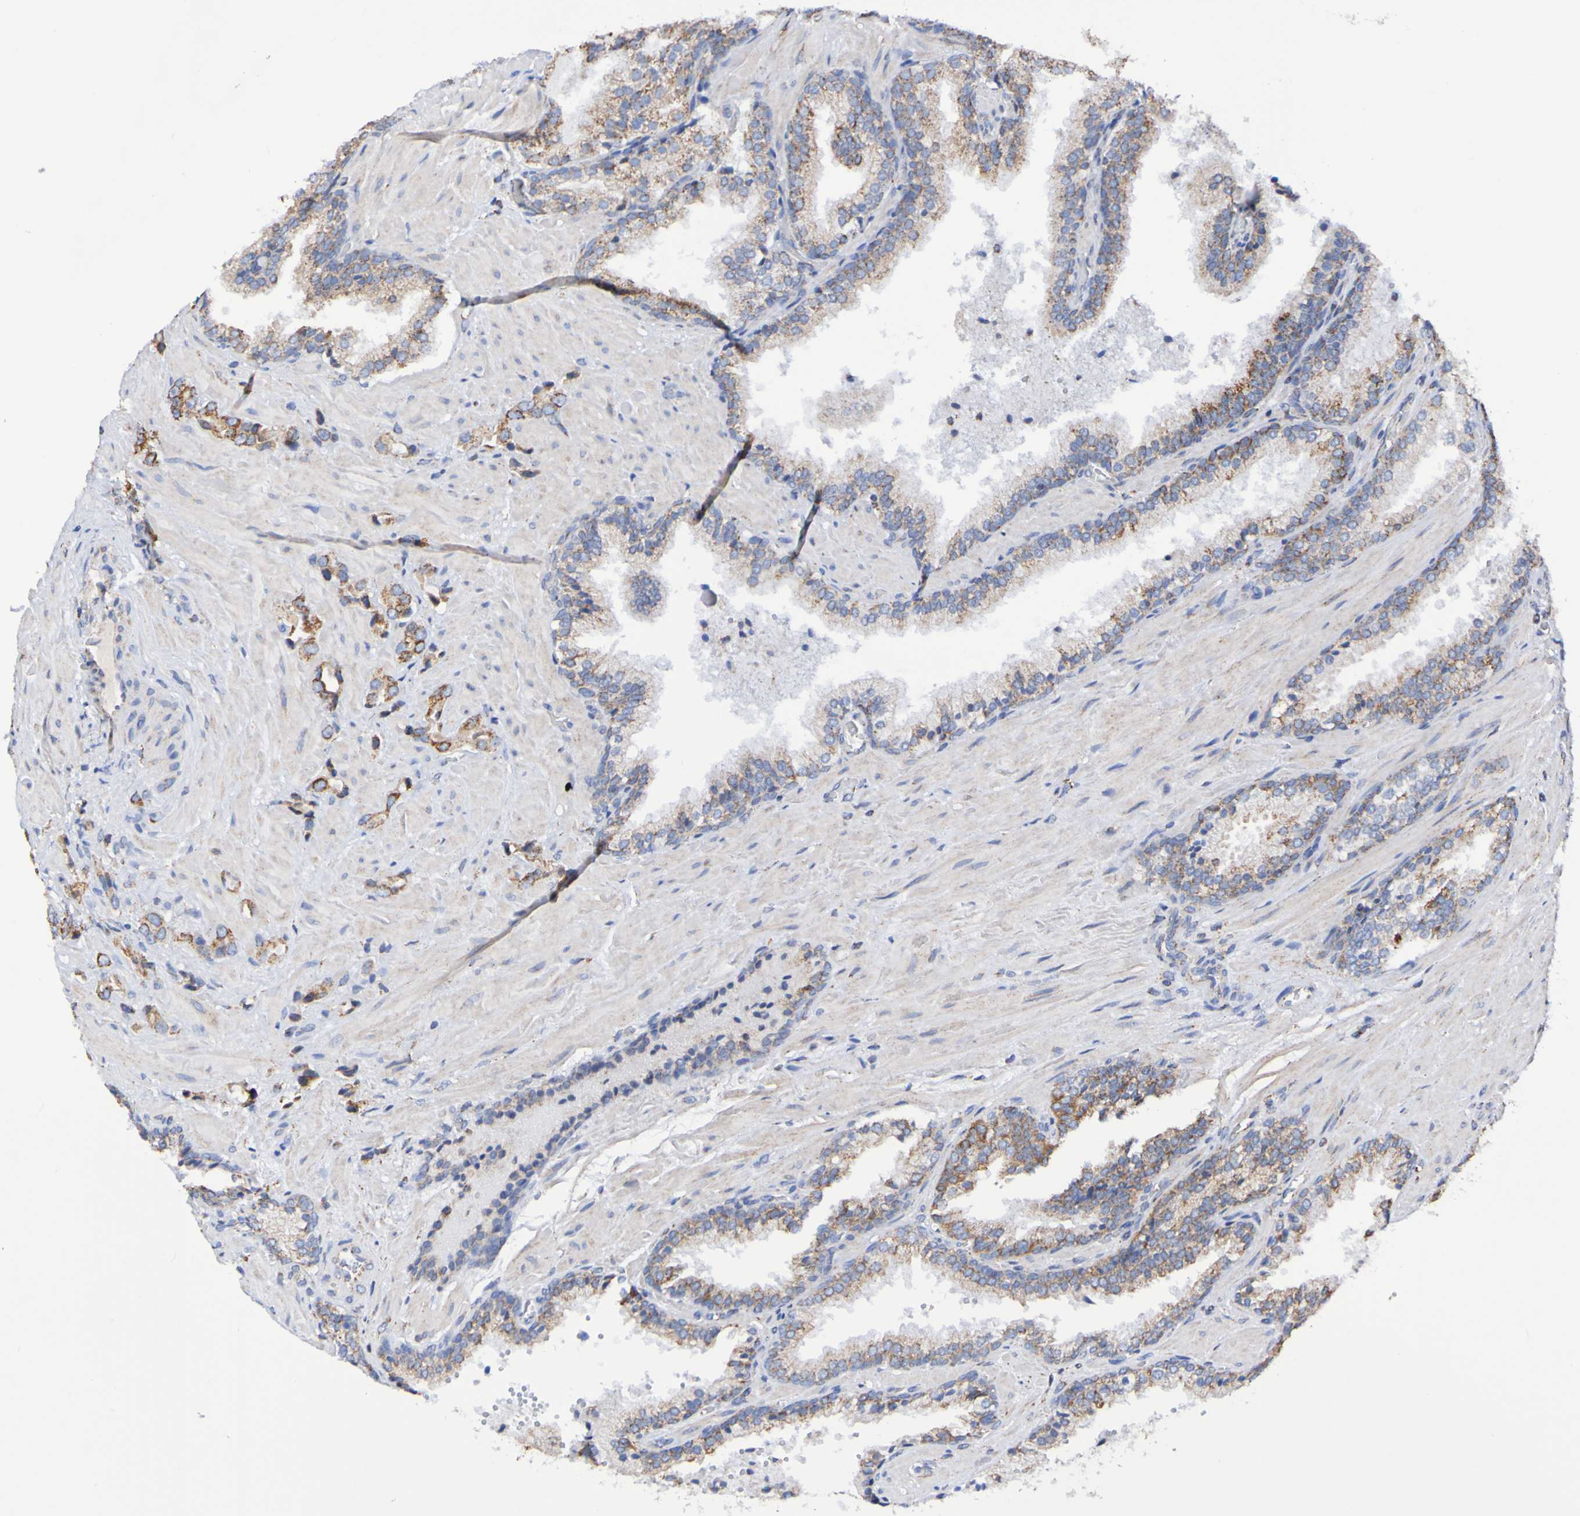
{"staining": {"intensity": "strong", "quantity": ">75%", "location": "cytoplasmic/membranous"}, "tissue": "prostate cancer", "cell_type": "Tumor cells", "image_type": "cancer", "snomed": [{"axis": "morphology", "description": "Adenocarcinoma, High grade"}, {"axis": "topography", "description": "Prostate"}], "caption": "Immunohistochemistry image of neoplastic tissue: prostate cancer stained using immunohistochemistry displays high levels of strong protein expression localized specifically in the cytoplasmic/membranous of tumor cells, appearing as a cytoplasmic/membranous brown color.", "gene": "IL18R1", "patient": {"sex": "male", "age": 64}}